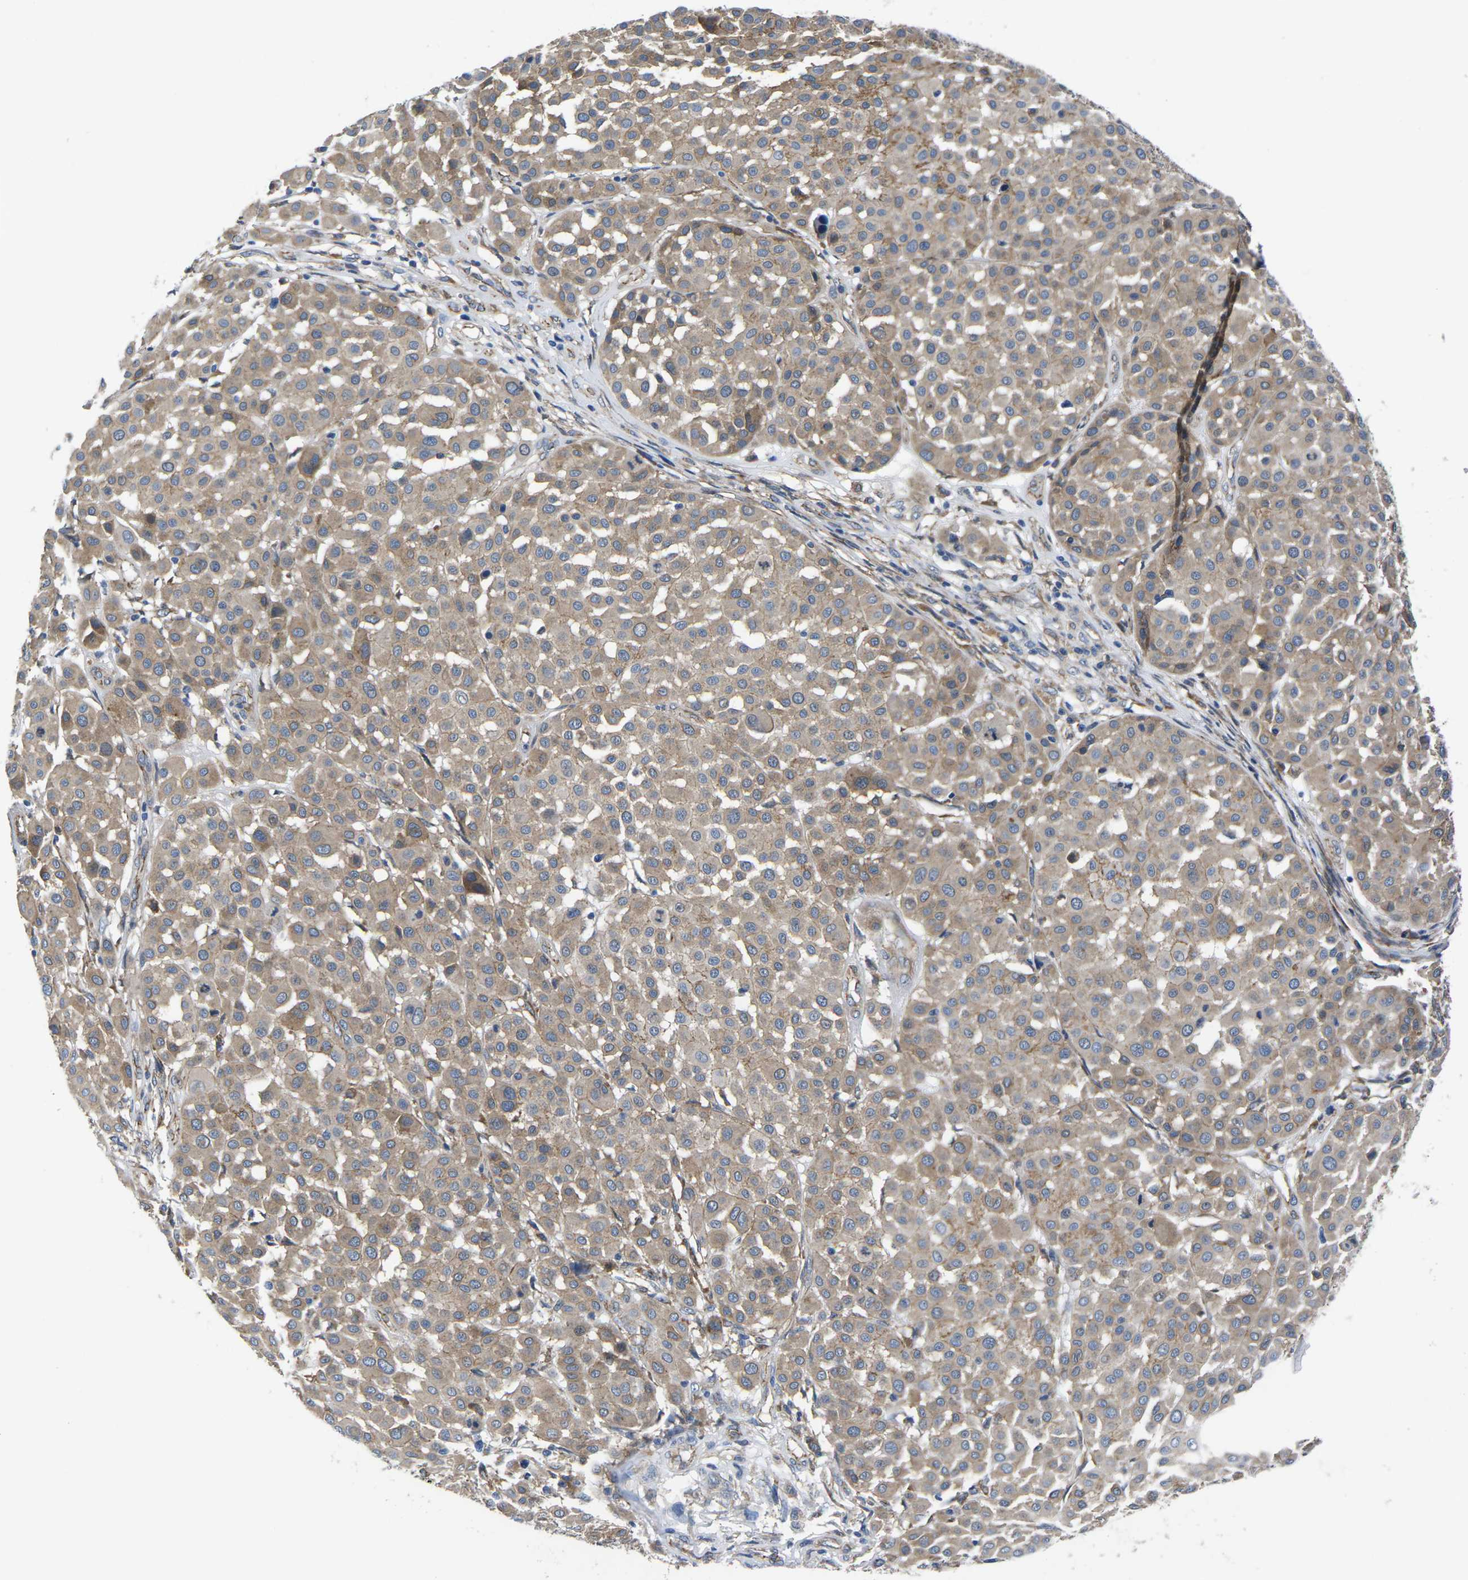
{"staining": {"intensity": "moderate", "quantity": ">75%", "location": "cytoplasmic/membranous"}, "tissue": "melanoma", "cell_type": "Tumor cells", "image_type": "cancer", "snomed": [{"axis": "morphology", "description": "Malignant melanoma, Metastatic site"}, {"axis": "topography", "description": "Soft tissue"}], "caption": "Malignant melanoma (metastatic site) stained for a protein (brown) exhibits moderate cytoplasmic/membranous positive positivity in approximately >75% of tumor cells.", "gene": "CTNND1", "patient": {"sex": "male", "age": 41}}